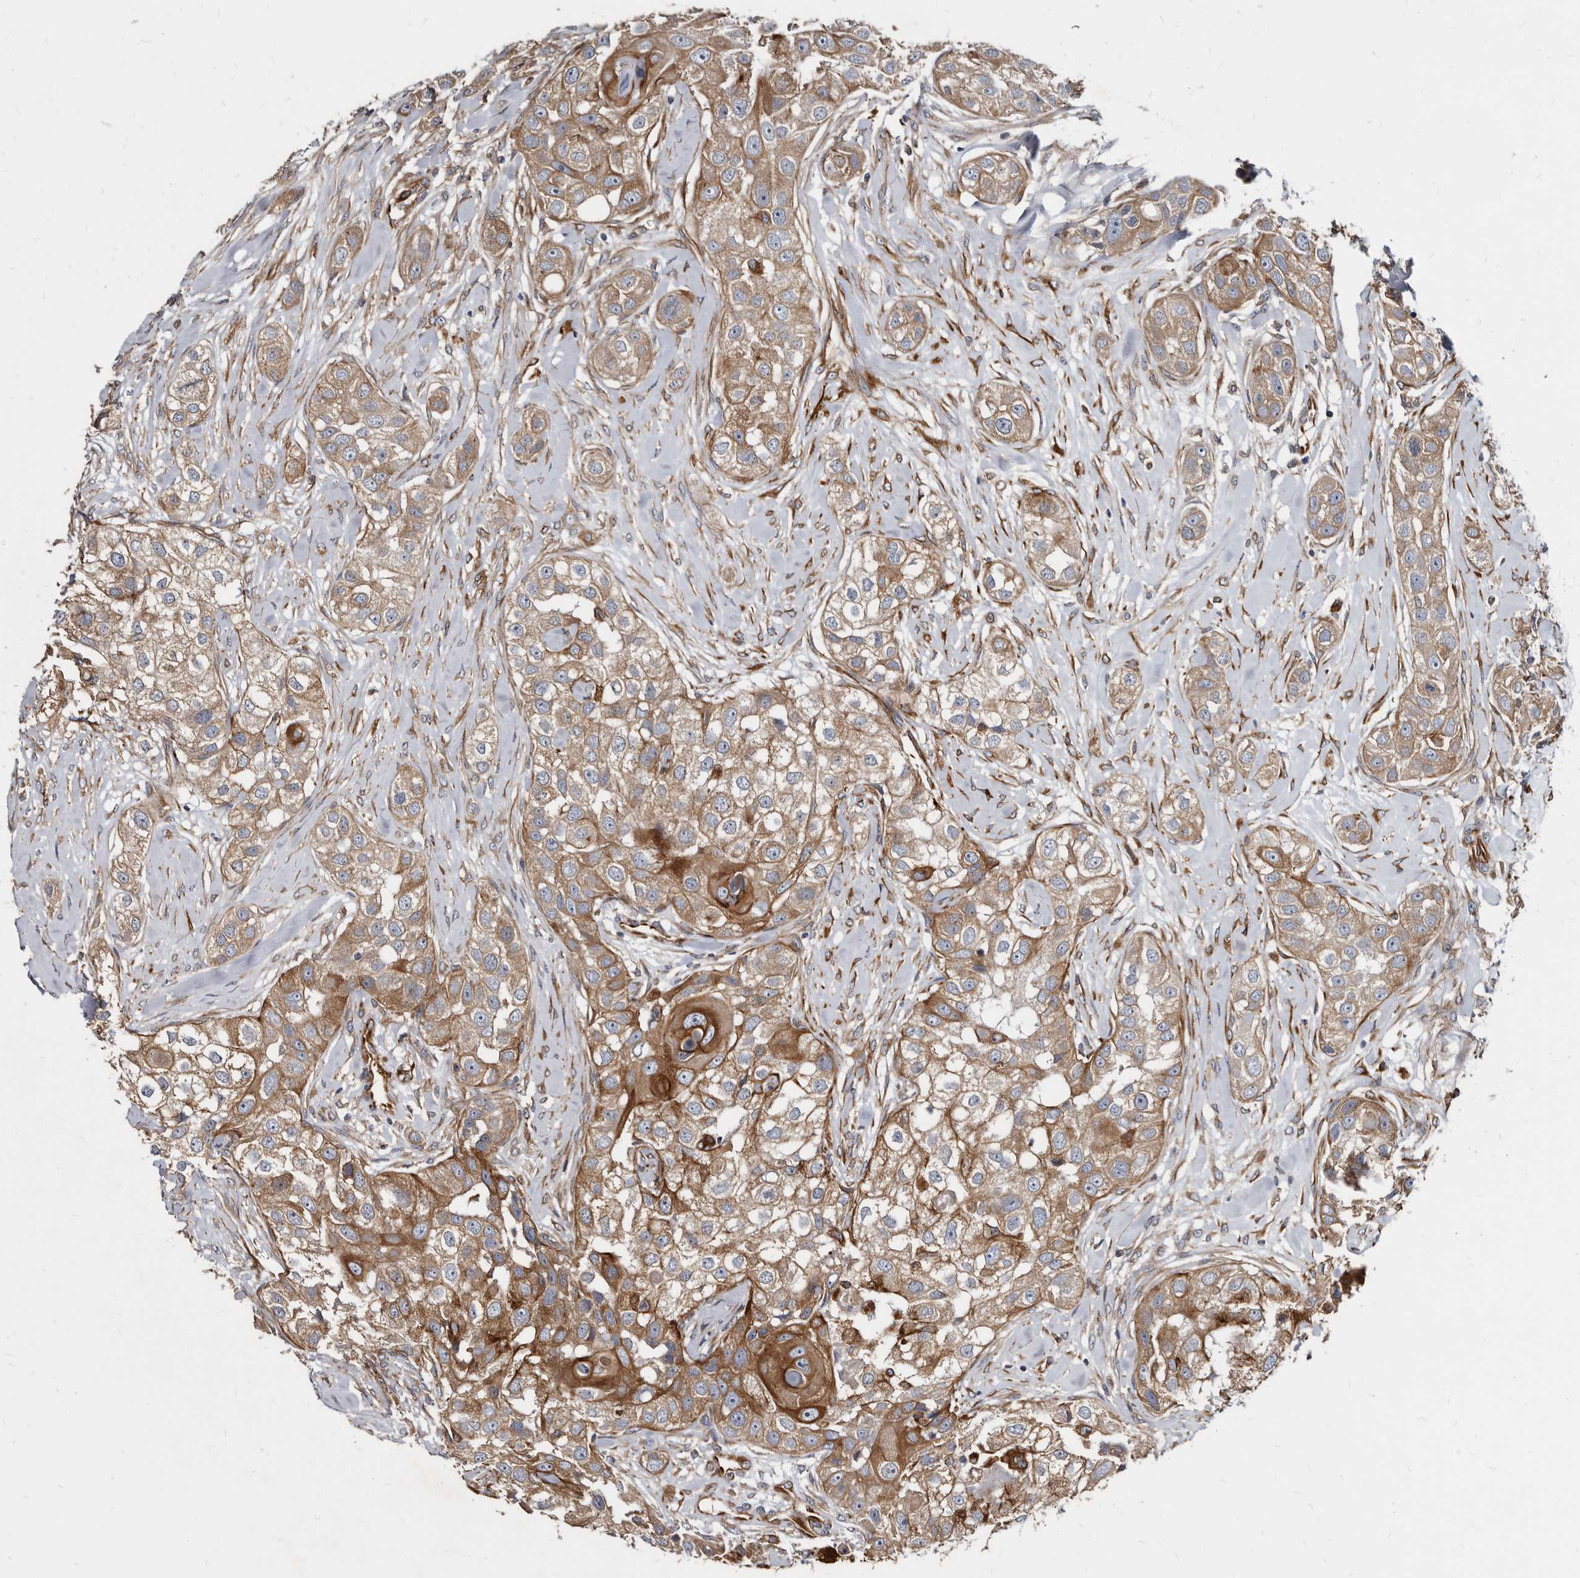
{"staining": {"intensity": "moderate", "quantity": ">75%", "location": "cytoplasmic/membranous"}, "tissue": "head and neck cancer", "cell_type": "Tumor cells", "image_type": "cancer", "snomed": [{"axis": "morphology", "description": "Normal tissue, NOS"}, {"axis": "morphology", "description": "Squamous cell carcinoma, NOS"}, {"axis": "topography", "description": "Skeletal muscle"}, {"axis": "topography", "description": "Head-Neck"}], "caption": "Protein expression analysis of head and neck squamous cell carcinoma demonstrates moderate cytoplasmic/membranous staining in about >75% of tumor cells.", "gene": "KCTD20", "patient": {"sex": "male", "age": 51}}